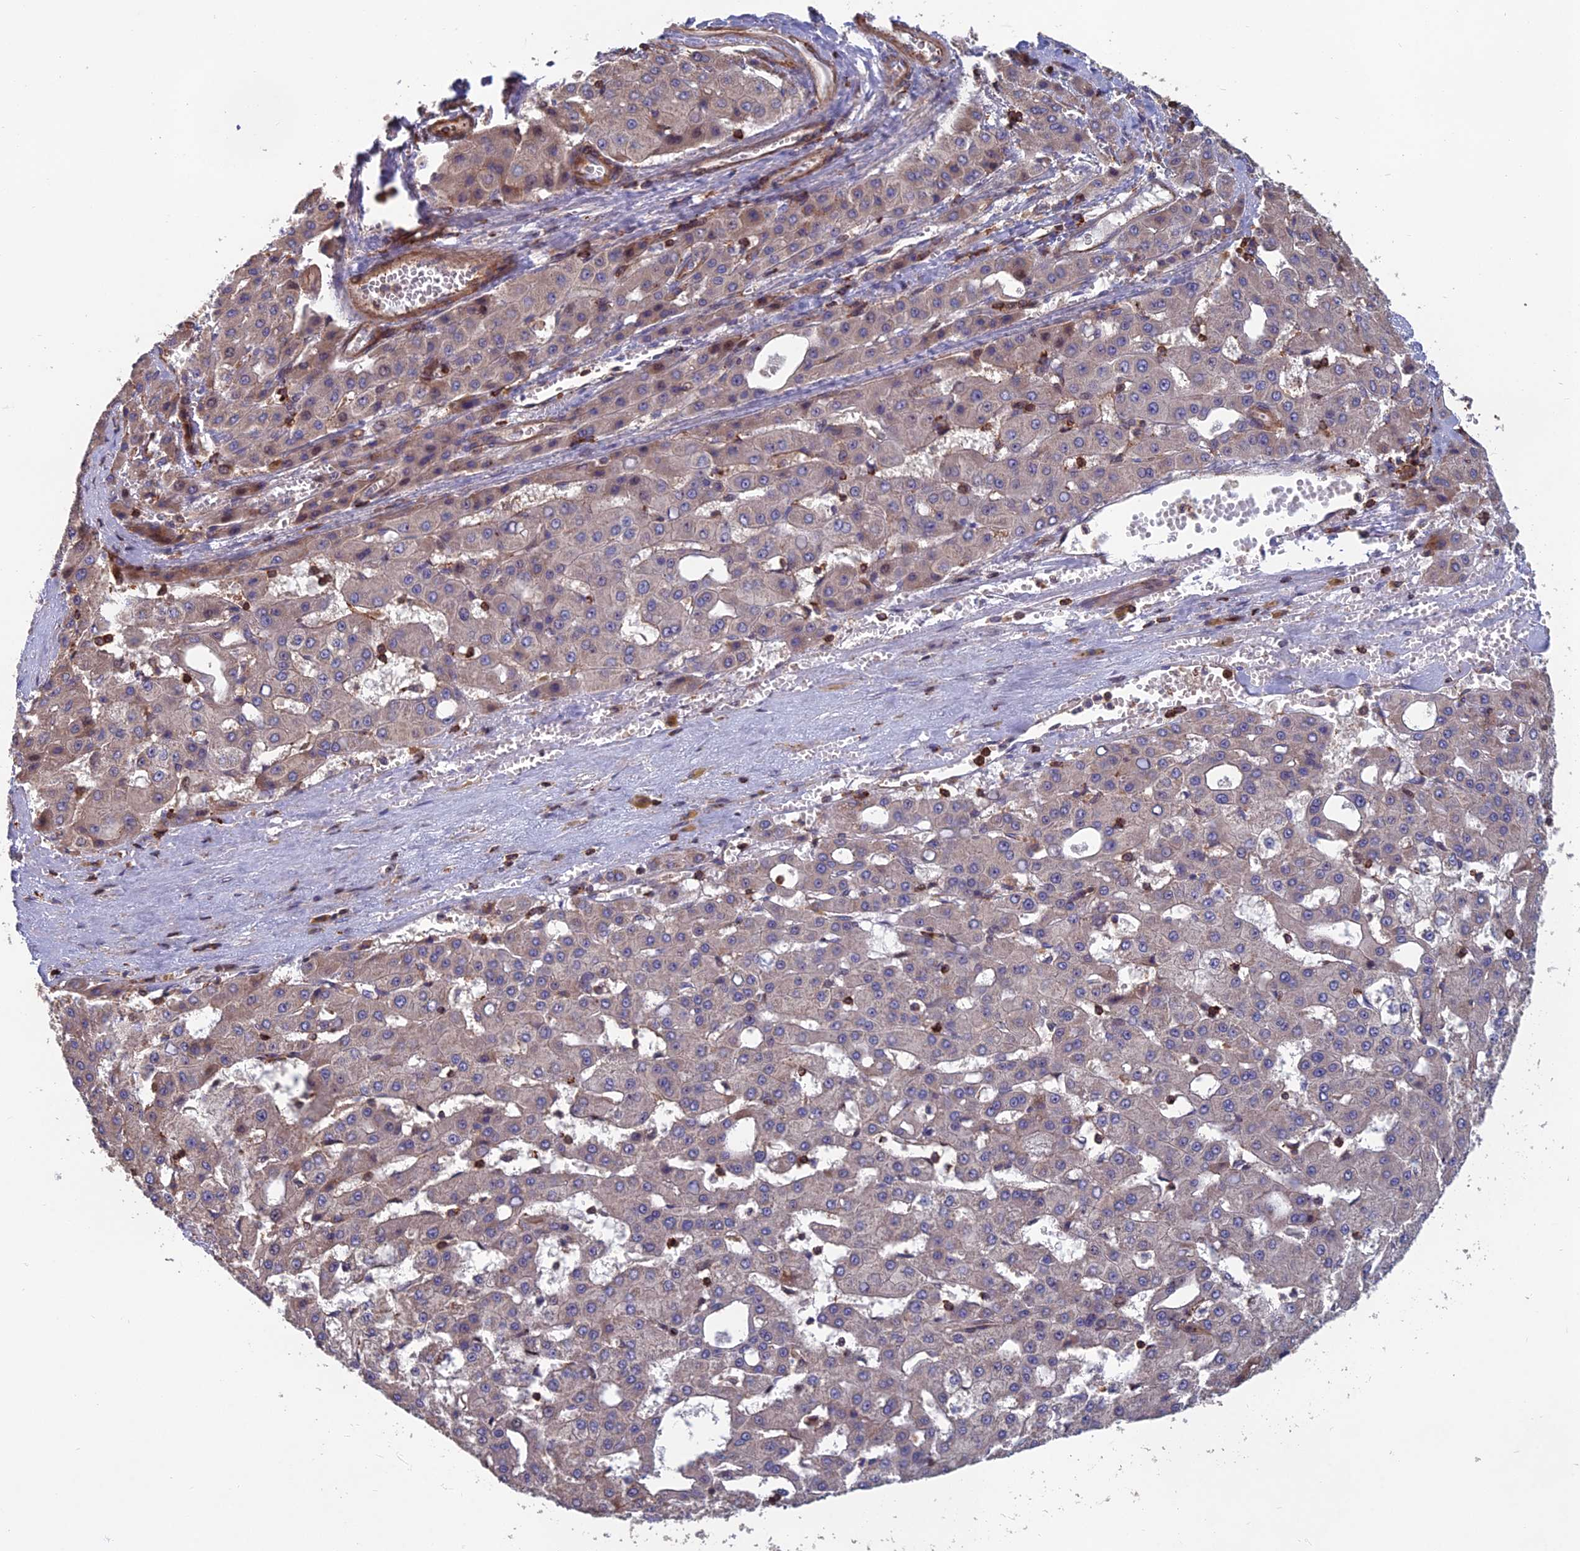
{"staining": {"intensity": "negative", "quantity": "none", "location": "none"}, "tissue": "liver cancer", "cell_type": "Tumor cells", "image_type": "cancer", "snomed": [{"axis": "morphology", "description": "Carcinoma, Hepatocellular, NOS"}, {"axis": "topography", "description": "Liver"}], "caption": "Human liver cancer (hepatocellular carcinoma) stained for a protein using IHC exhibits no staining in tumor cells.", "gene": "C15orf62", "patient": {"sex": "male", "age": 47}}